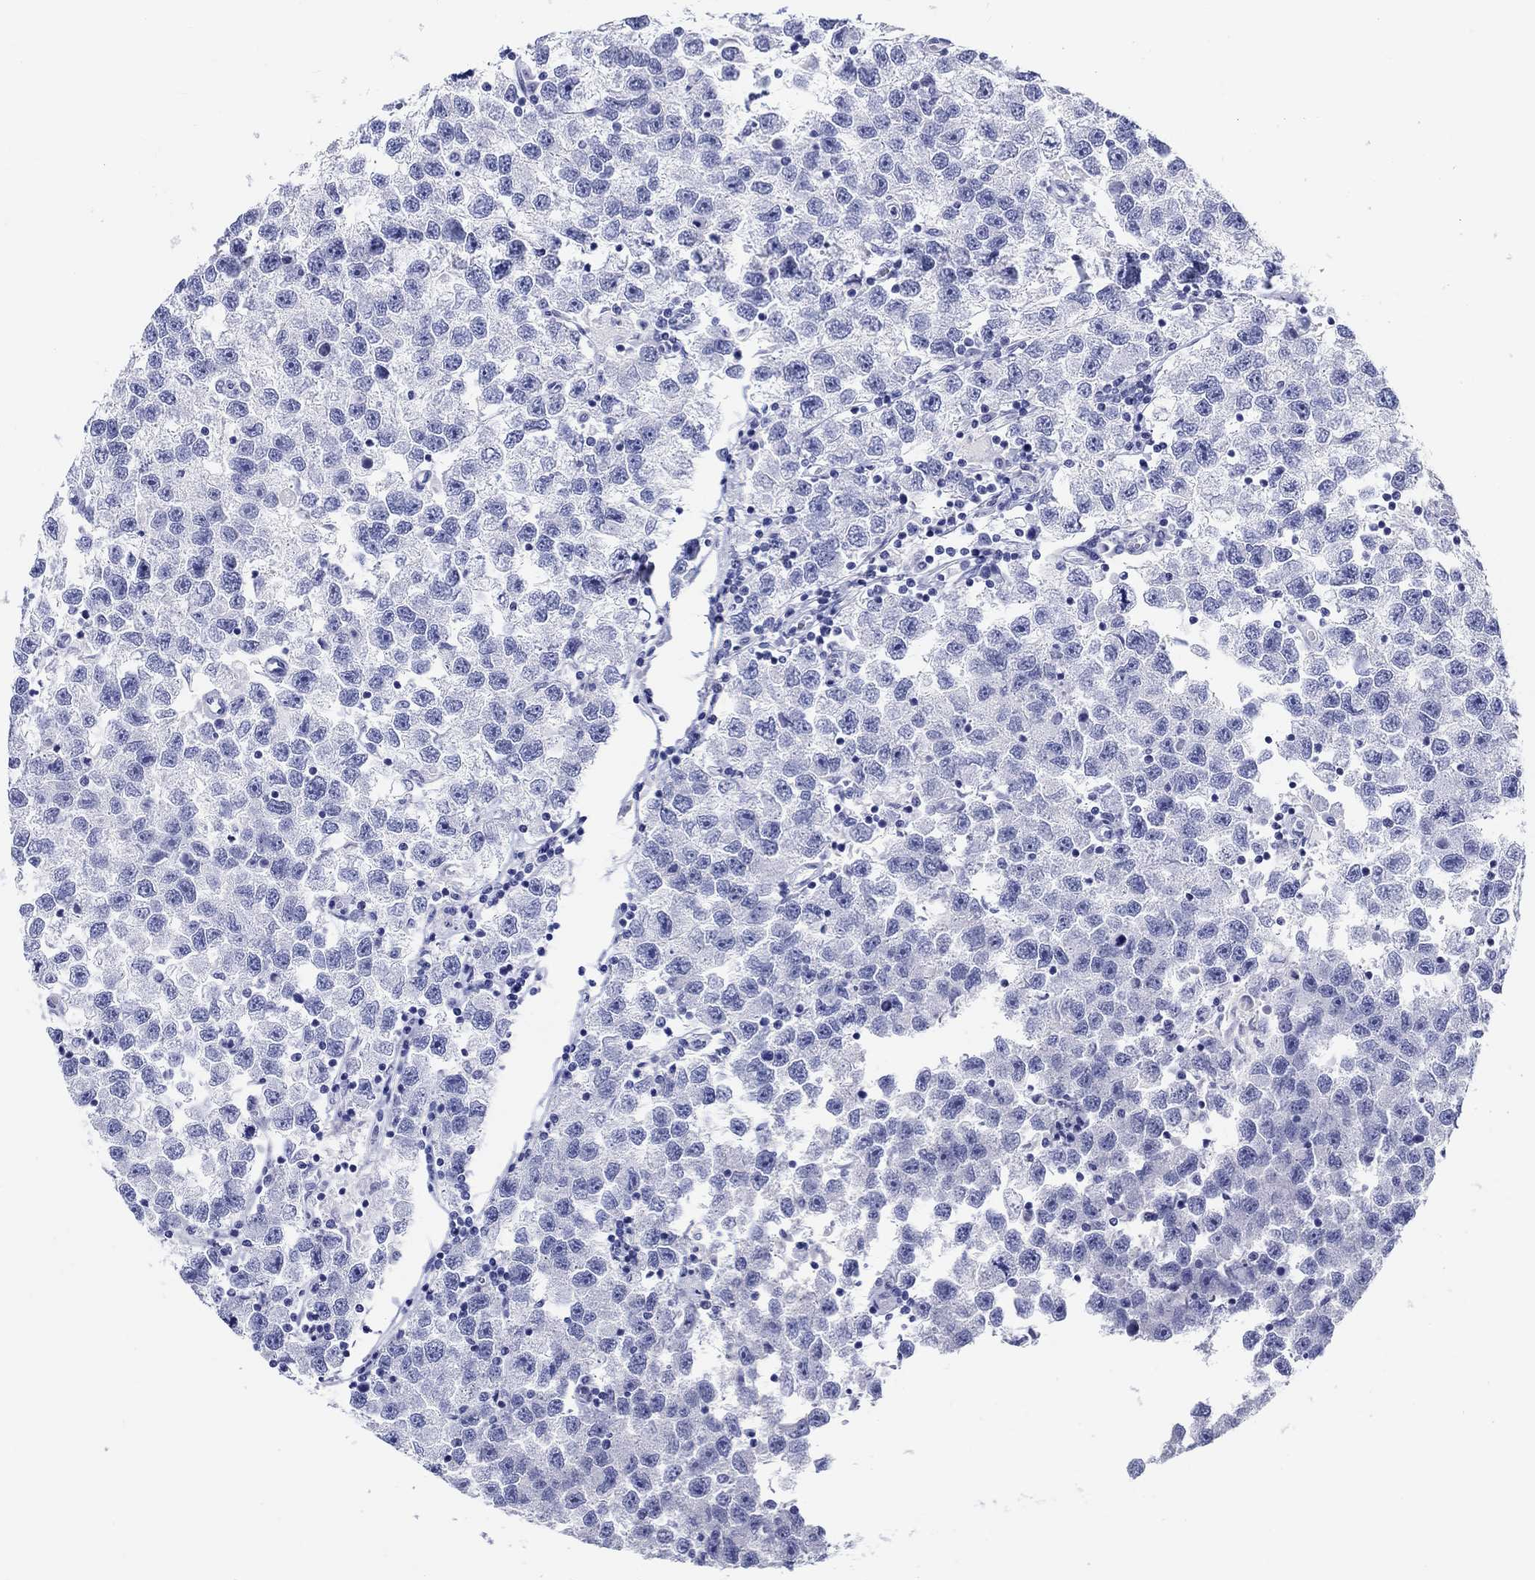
{"staining": {"intensity": "negative", "quantity": "none", "location": "none"}, "tissue": "testis cancer", "cell_type": "Tumor cells", "image_type": "cancer", "snomed": [{"axis": "morphology", "description": "Seminoma, NOS"}, {"axis": "topography", "description": "Testis"}], "caption": "This image is of testis cancer stained with IHC to label a protein in brown with the nuclei are counter-stained blue. There is no positivity in tumor cells.", "gene": "CRYGS", "patient": {"sex": "male", "age": 26}}